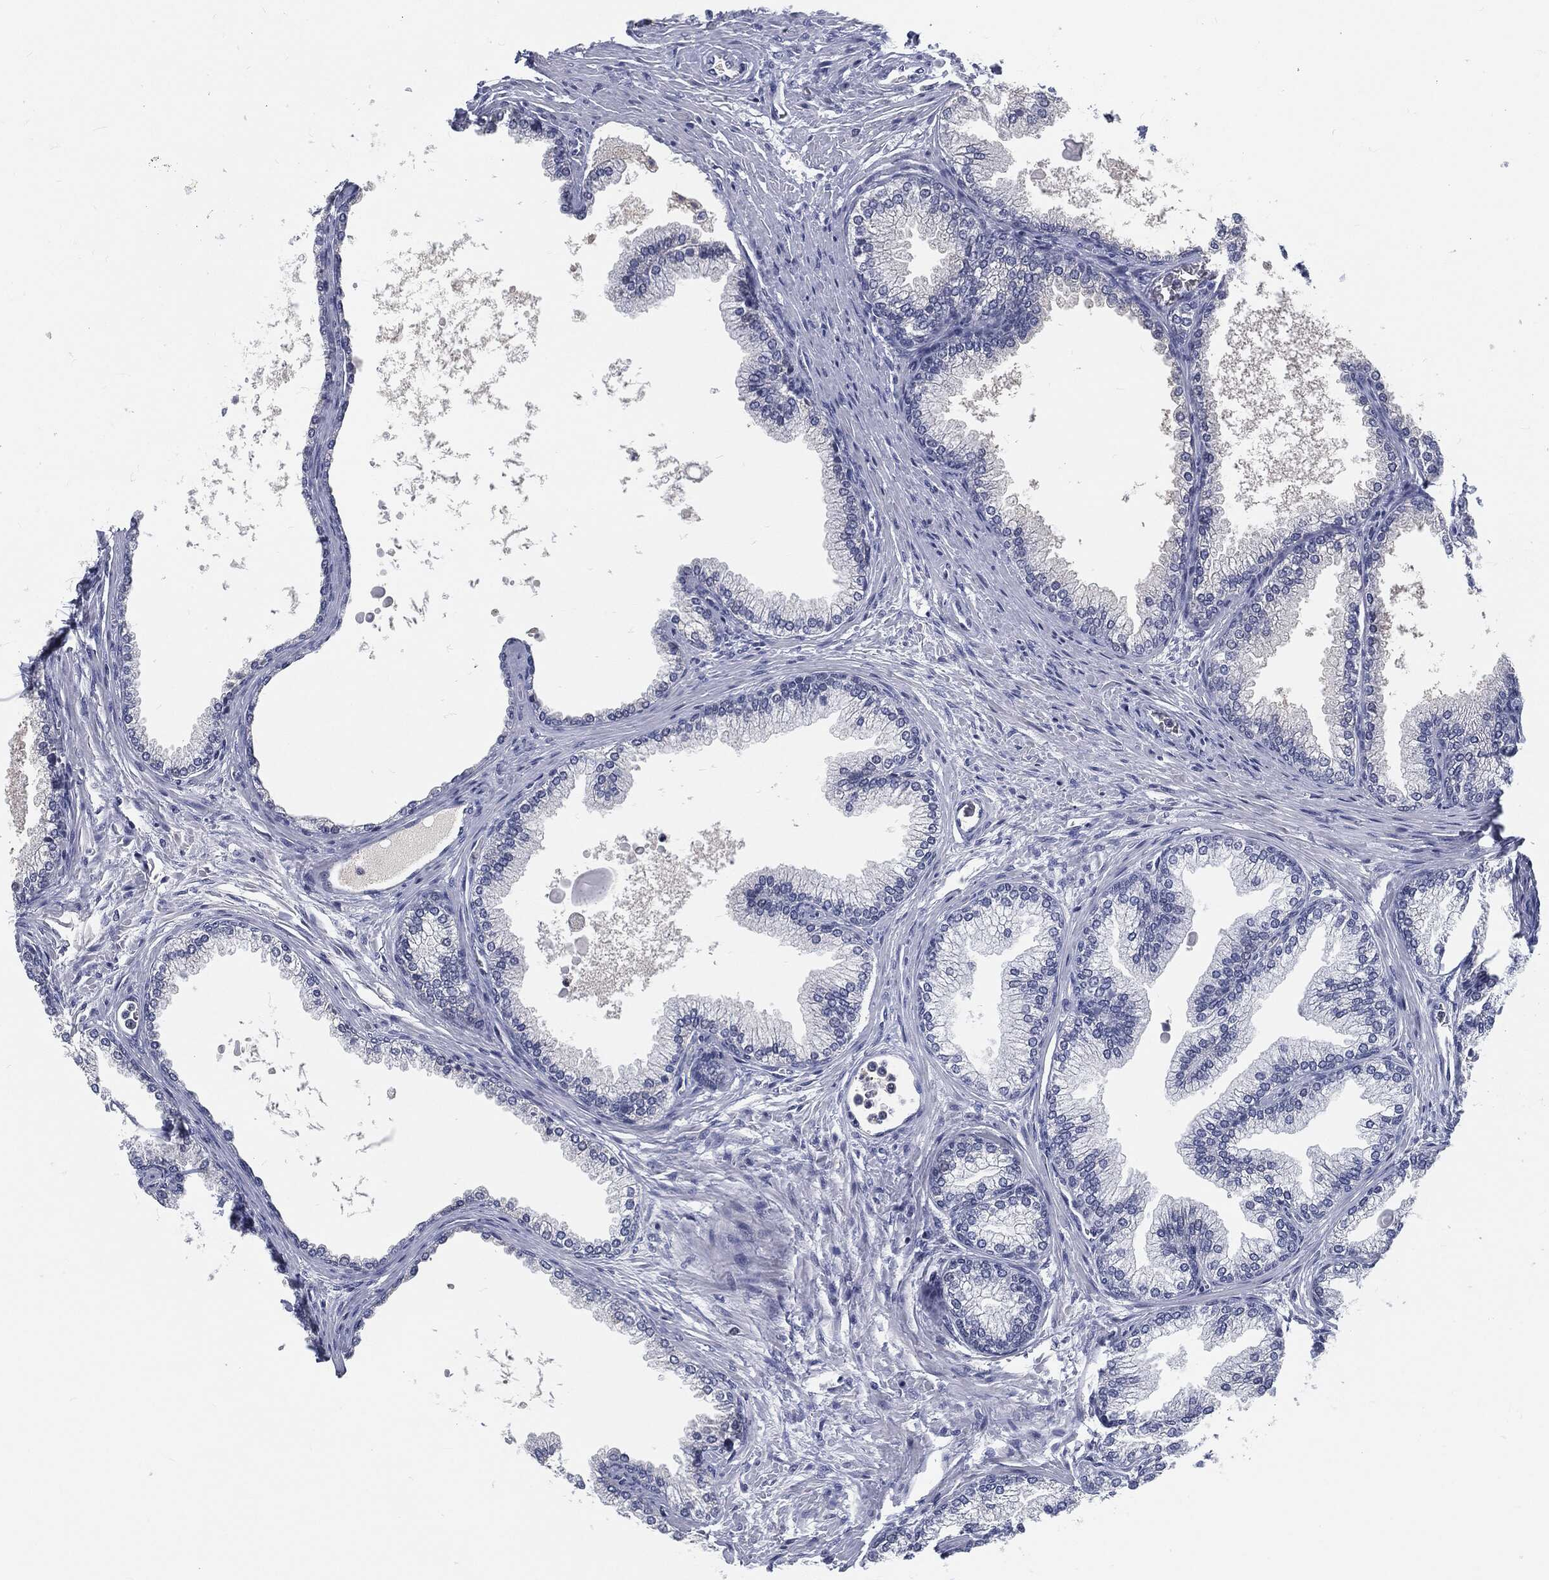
{"staining": {"intensity": "moderate", "quantity": "<25%", "location": "cytoplasmic/membranous"}, "tissue": "prostate", "cell_type": "Glandular cells", "image_type": "normal", "snomed": [{"axis": "morphology", "description": "Normal tissue, NOS"}, {"axis": "topography", "description": "Prostate"}], "caption": "Moderate cytoplasmic/membranous protein positivity is appreciated in about <25% of glandular cells in prostate.", "gene": "PROM1", "patient": {"sex": "male", "age": 72}}